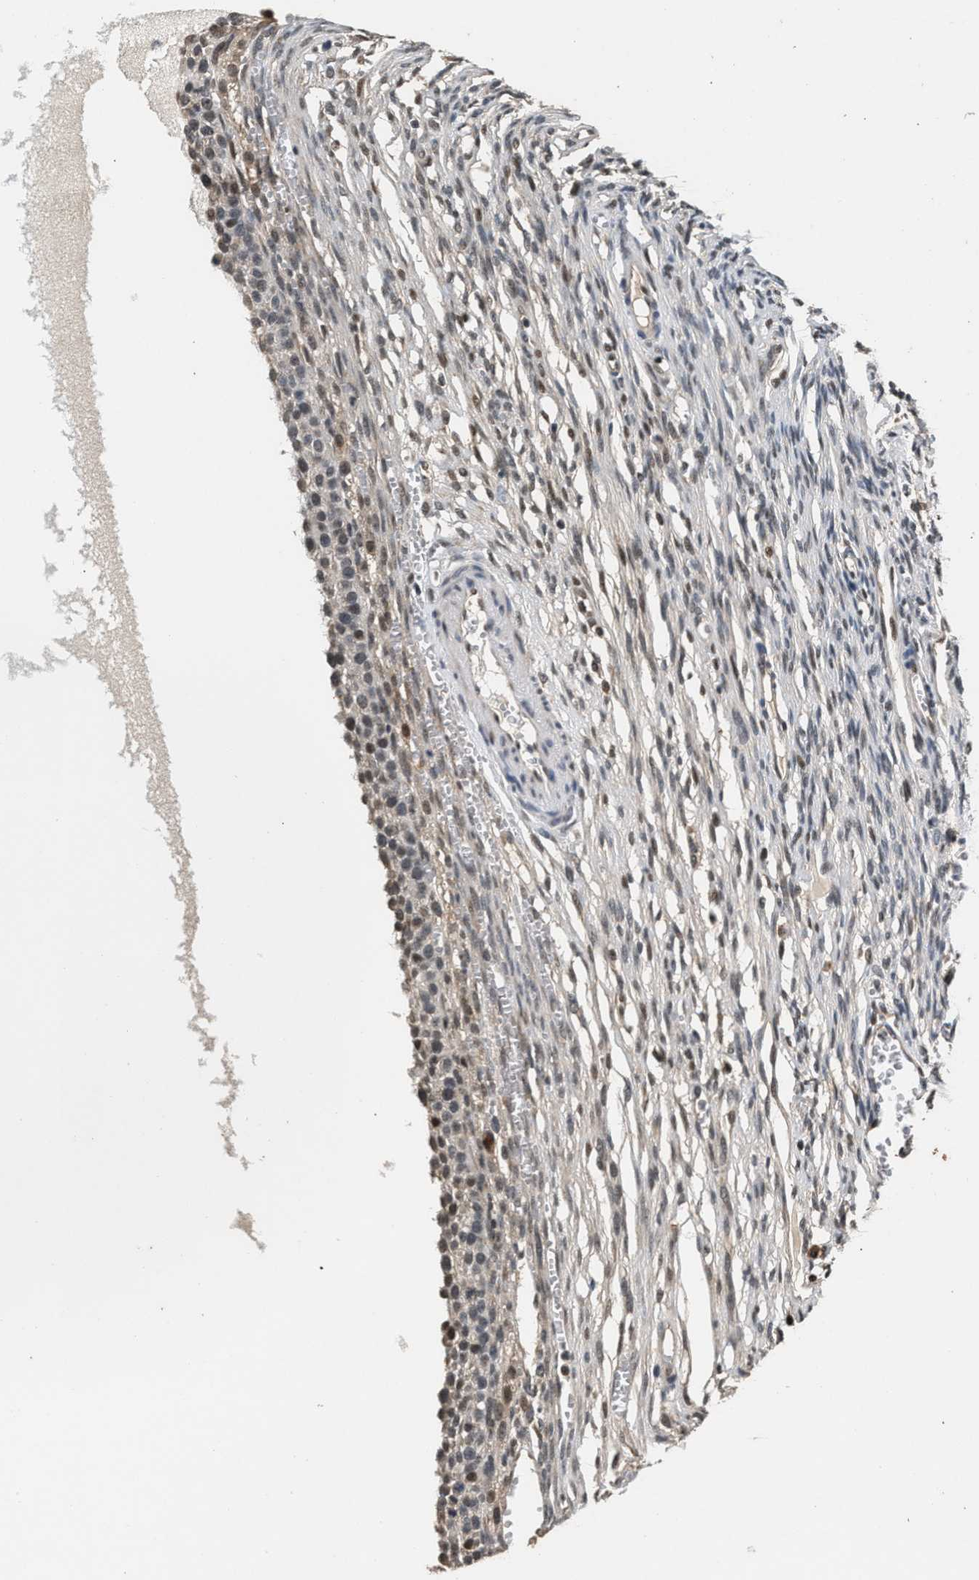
{"staining": {"intensity": "weak", "quantity": "<25%", "location": "cytoplasmic/membranous"}, "tissue": "ovary", "cell_type": "Ovarian stroma cells", "image_type": "normal", "snomed": [{"axis": "morphology", "description": "Normal tissue, NOS"}, {"axis": "topography", "description": "Ovary"}], "caption": "Image shows no protein positivity in ovarian stroma cells of benign ovary. (DAB (3,3'-diaminobenzidine) immunohistochemistry visualized using brightfield microscopy, high magnification).", "gene": "RBM33", "patient": {"sex": "female", "age": 33}}